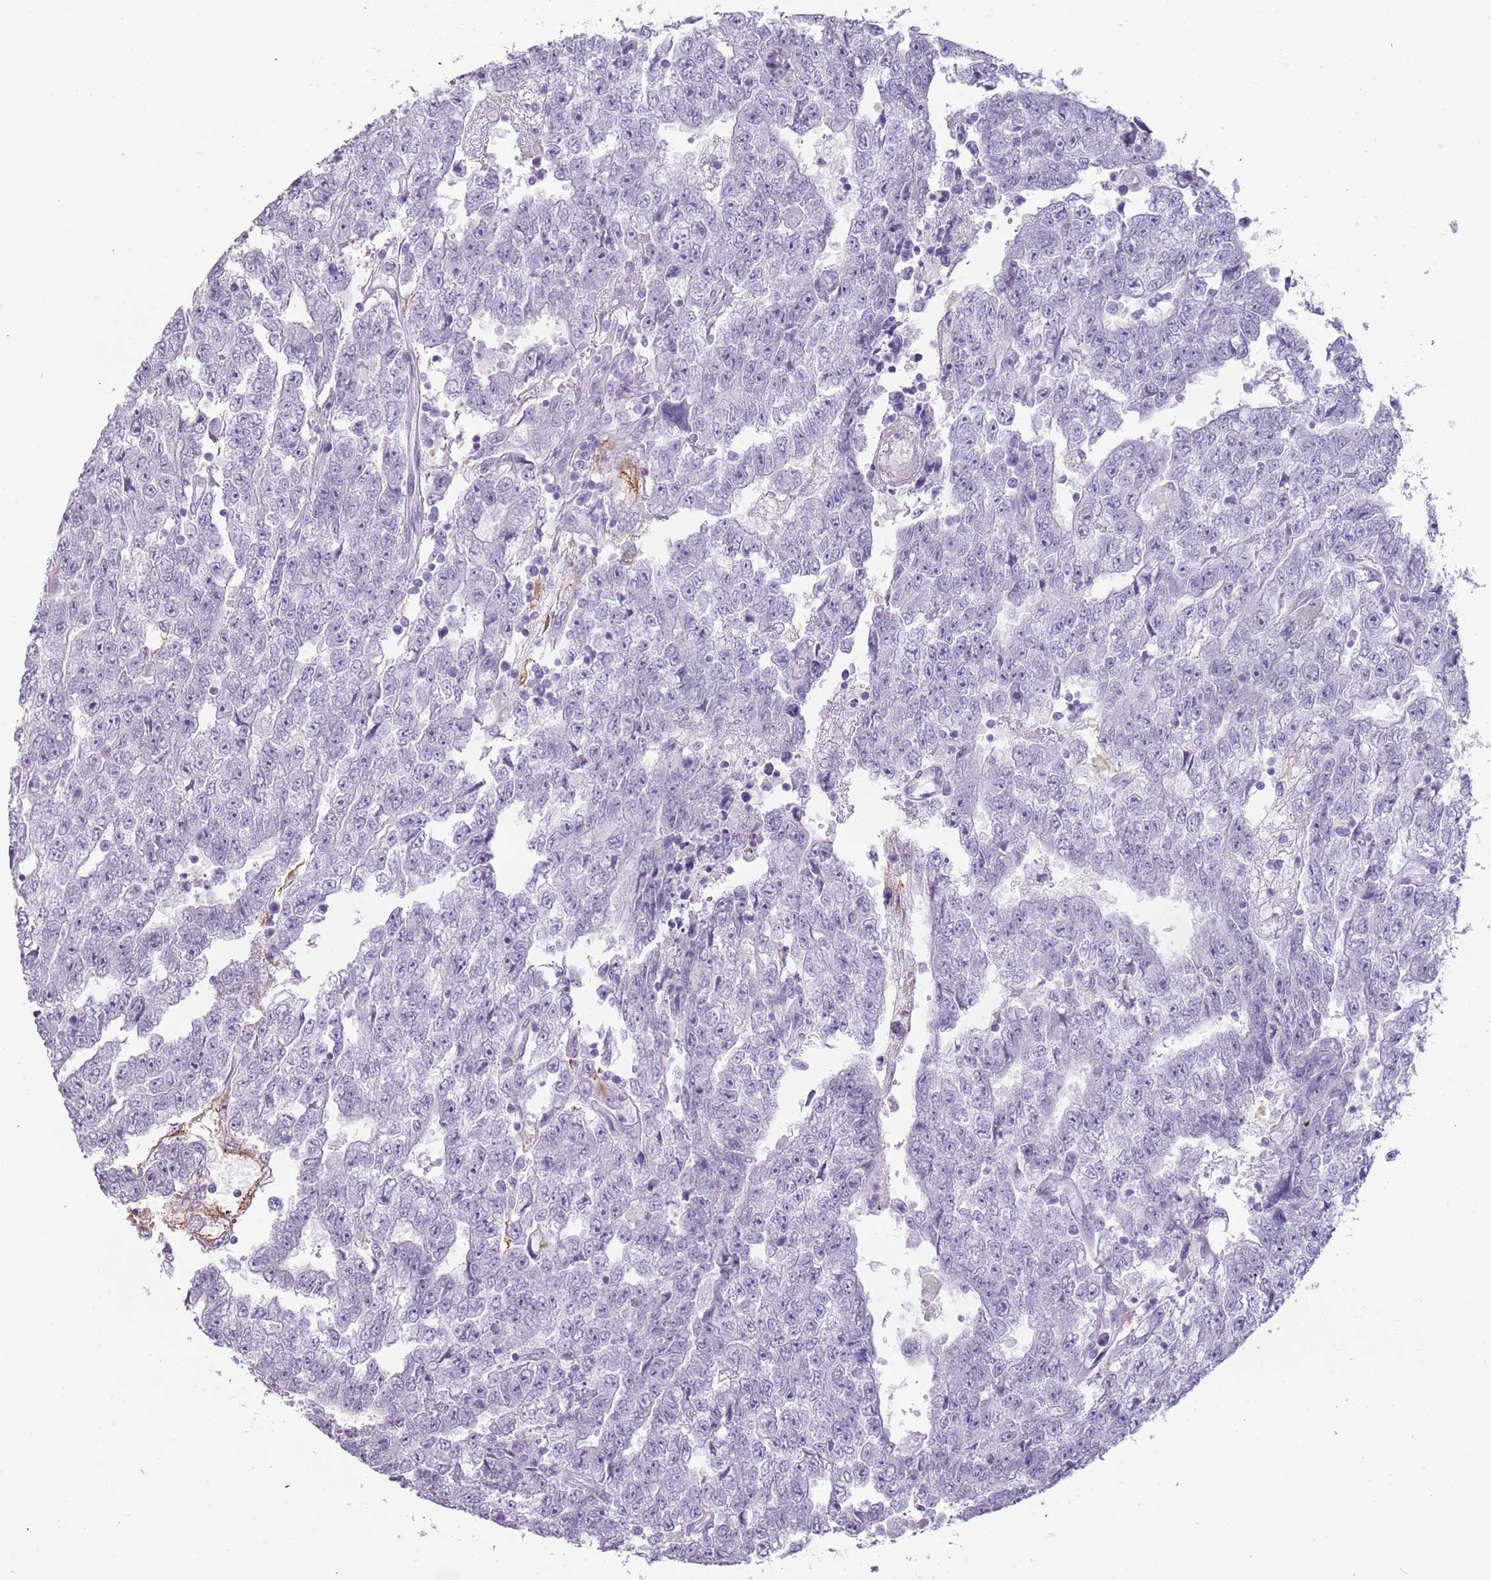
{"staining": {"intensity": "negative", "quantity": "none", "location": "none"}, "tissue": "testis cancer", "cell_type": "Tumor cells", "image_type": "cancer", "snomed": [{"axis": "morphology", "description": "Carcinoma, Embryonal, NOS"}, {"axis": "topography", "description": "Testis"}], "caption": "A high-resolution photomicrograph shows immunohistochemistry (IHC) staining of testis cancer, which displays no significant expression in tumor cells. (DAB (3,3'-diaminobenzidine) IHC visualized using brightfield microscopy, high magnification).", "gene": "COLEC12", "patient": {"sex": "male", "age": 25}}